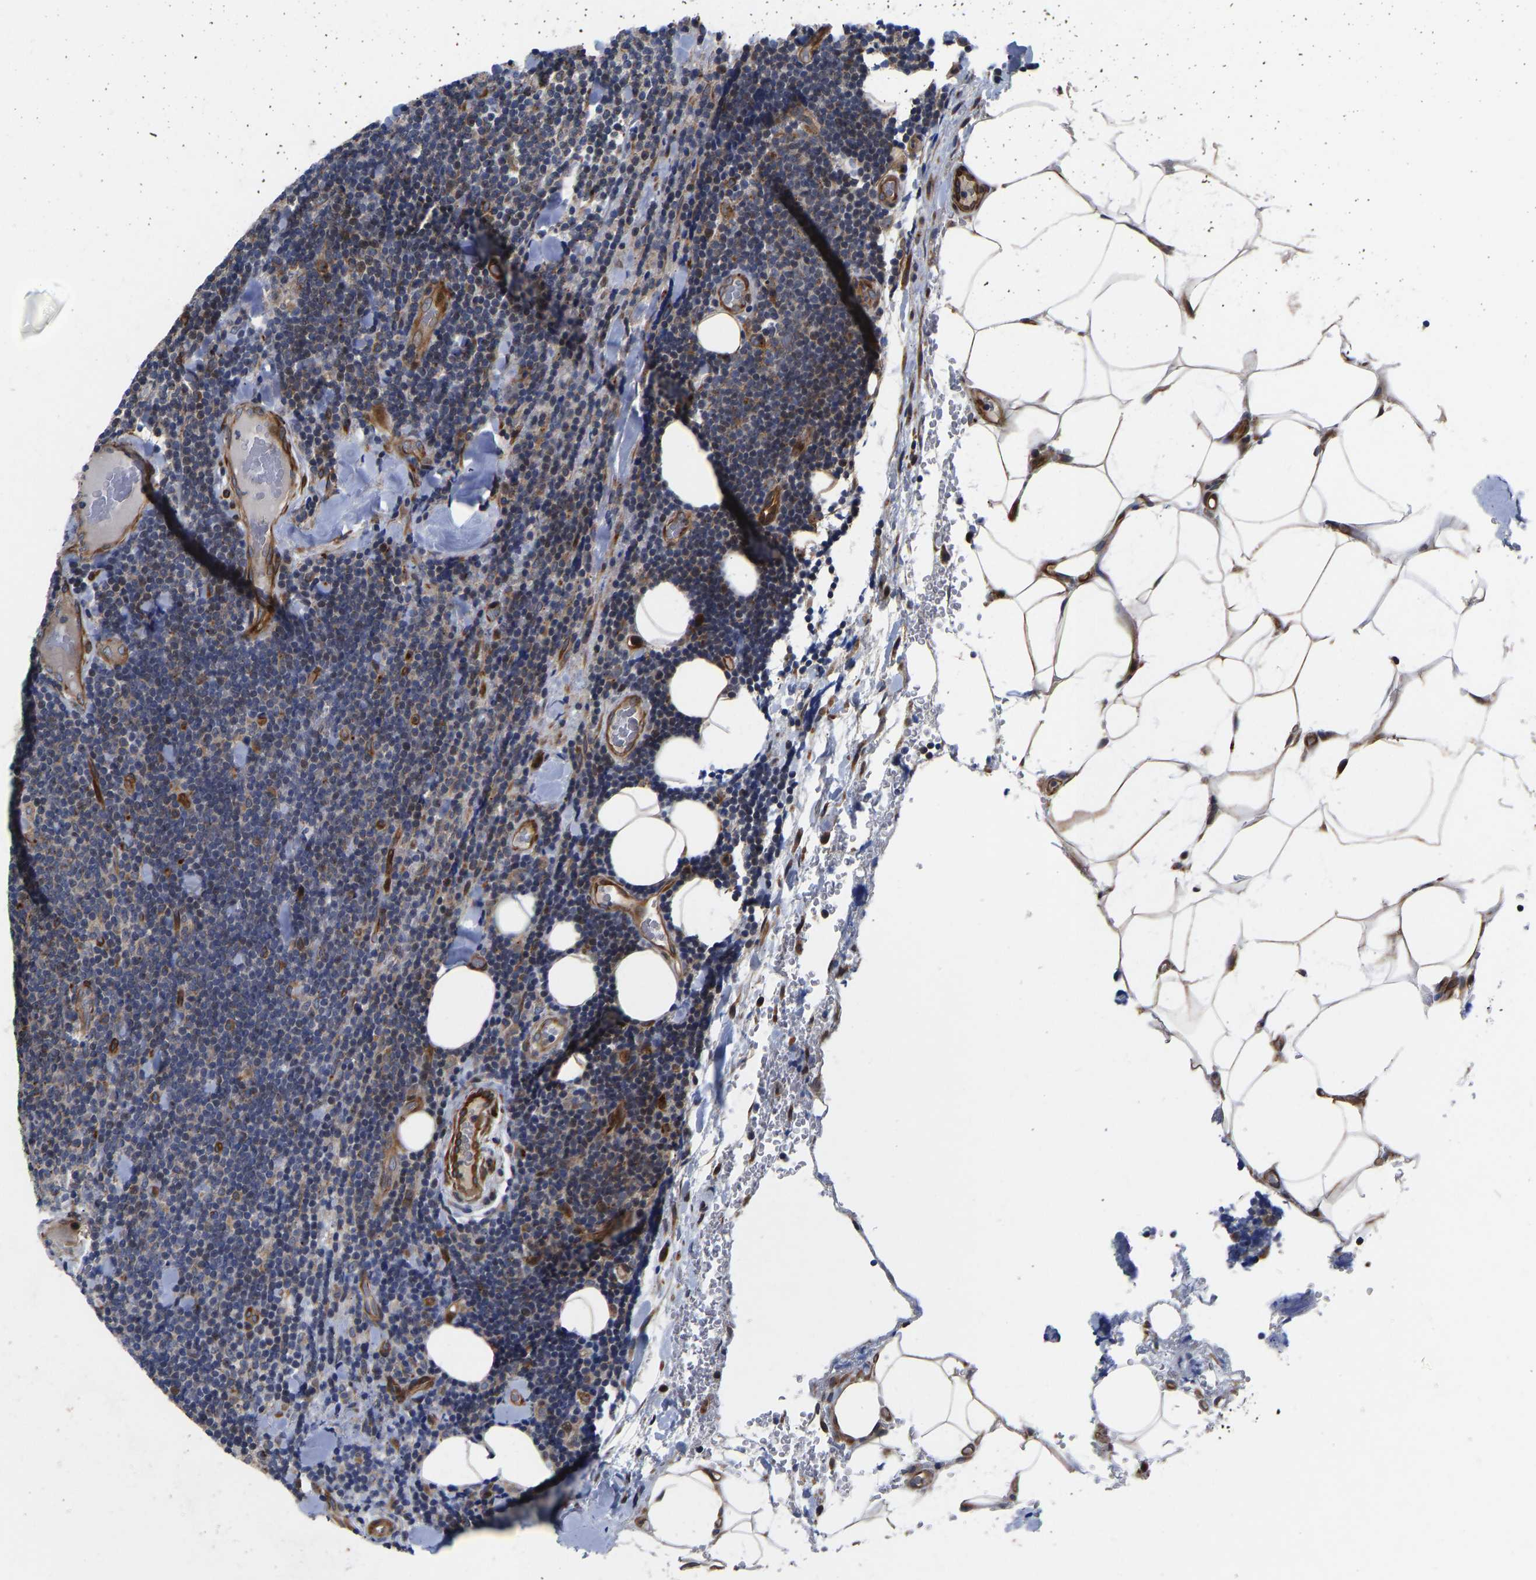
{"staining": {"intensity": "weak", "quantity": "<25%", "location": "cytoplasmic/membranous"}, "tissue": "lymphoma", "cell_type": "Tumor cells", "image_type": "cancer", "snomed": [{"axis": "morphology", "description": "Malignant lymphoma, non-Hodgkin's type, Low grade"}, {"axis": "topography", "description": "Lymph node"}], "caption": "Immunohistochemistry (IHC) of lymphoma demonstrates no staining in tumor cells.", "gene": "TMEM38B", "patient": {"sex": "male", "age": 66}}